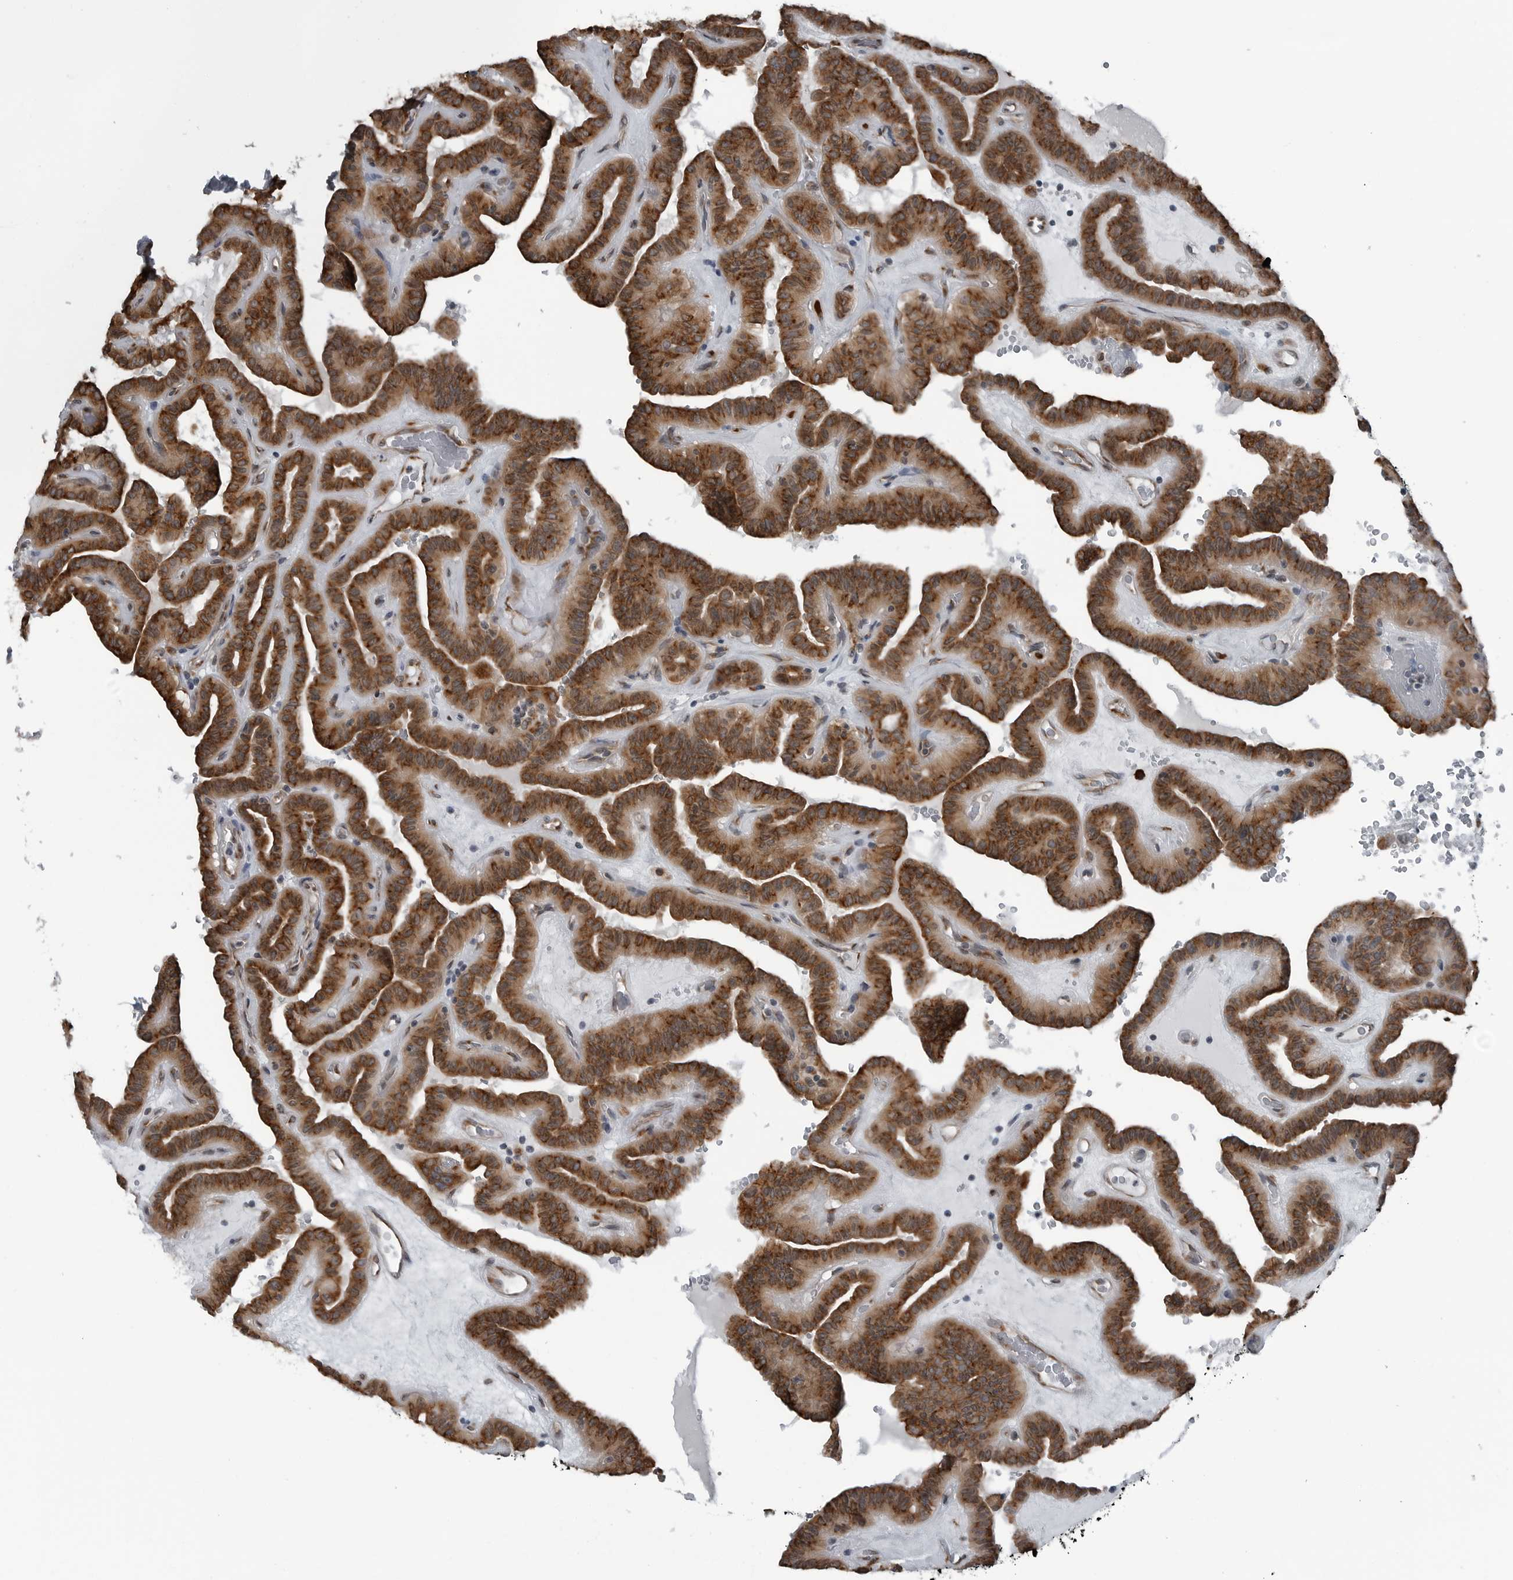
{"staining": {"intensity": "strong", "quantity": ">75%", "location": "cytoplasmic/membranous"}, "tissue": "thyroid cancer", "cell_type": "Tumor cells", "image_type": "cancer", "snomed": [{"axis": "morphology", "description": "Papillary adenocarcinoma, NOS"}, {"axis": "topography", "description": "Thyroid gland"}], "caption": "A brown stain labels strong cytoplasmic/membranous expression of a protein in human thyroid papillary adenocarcinoma tumor cells. (DAB (3,3'-diaminobenzidine) = brown stain, brightfield microscopy at high magnification).", "gene": "CEP85", "patient": {"sex": "male", "age": 77}}